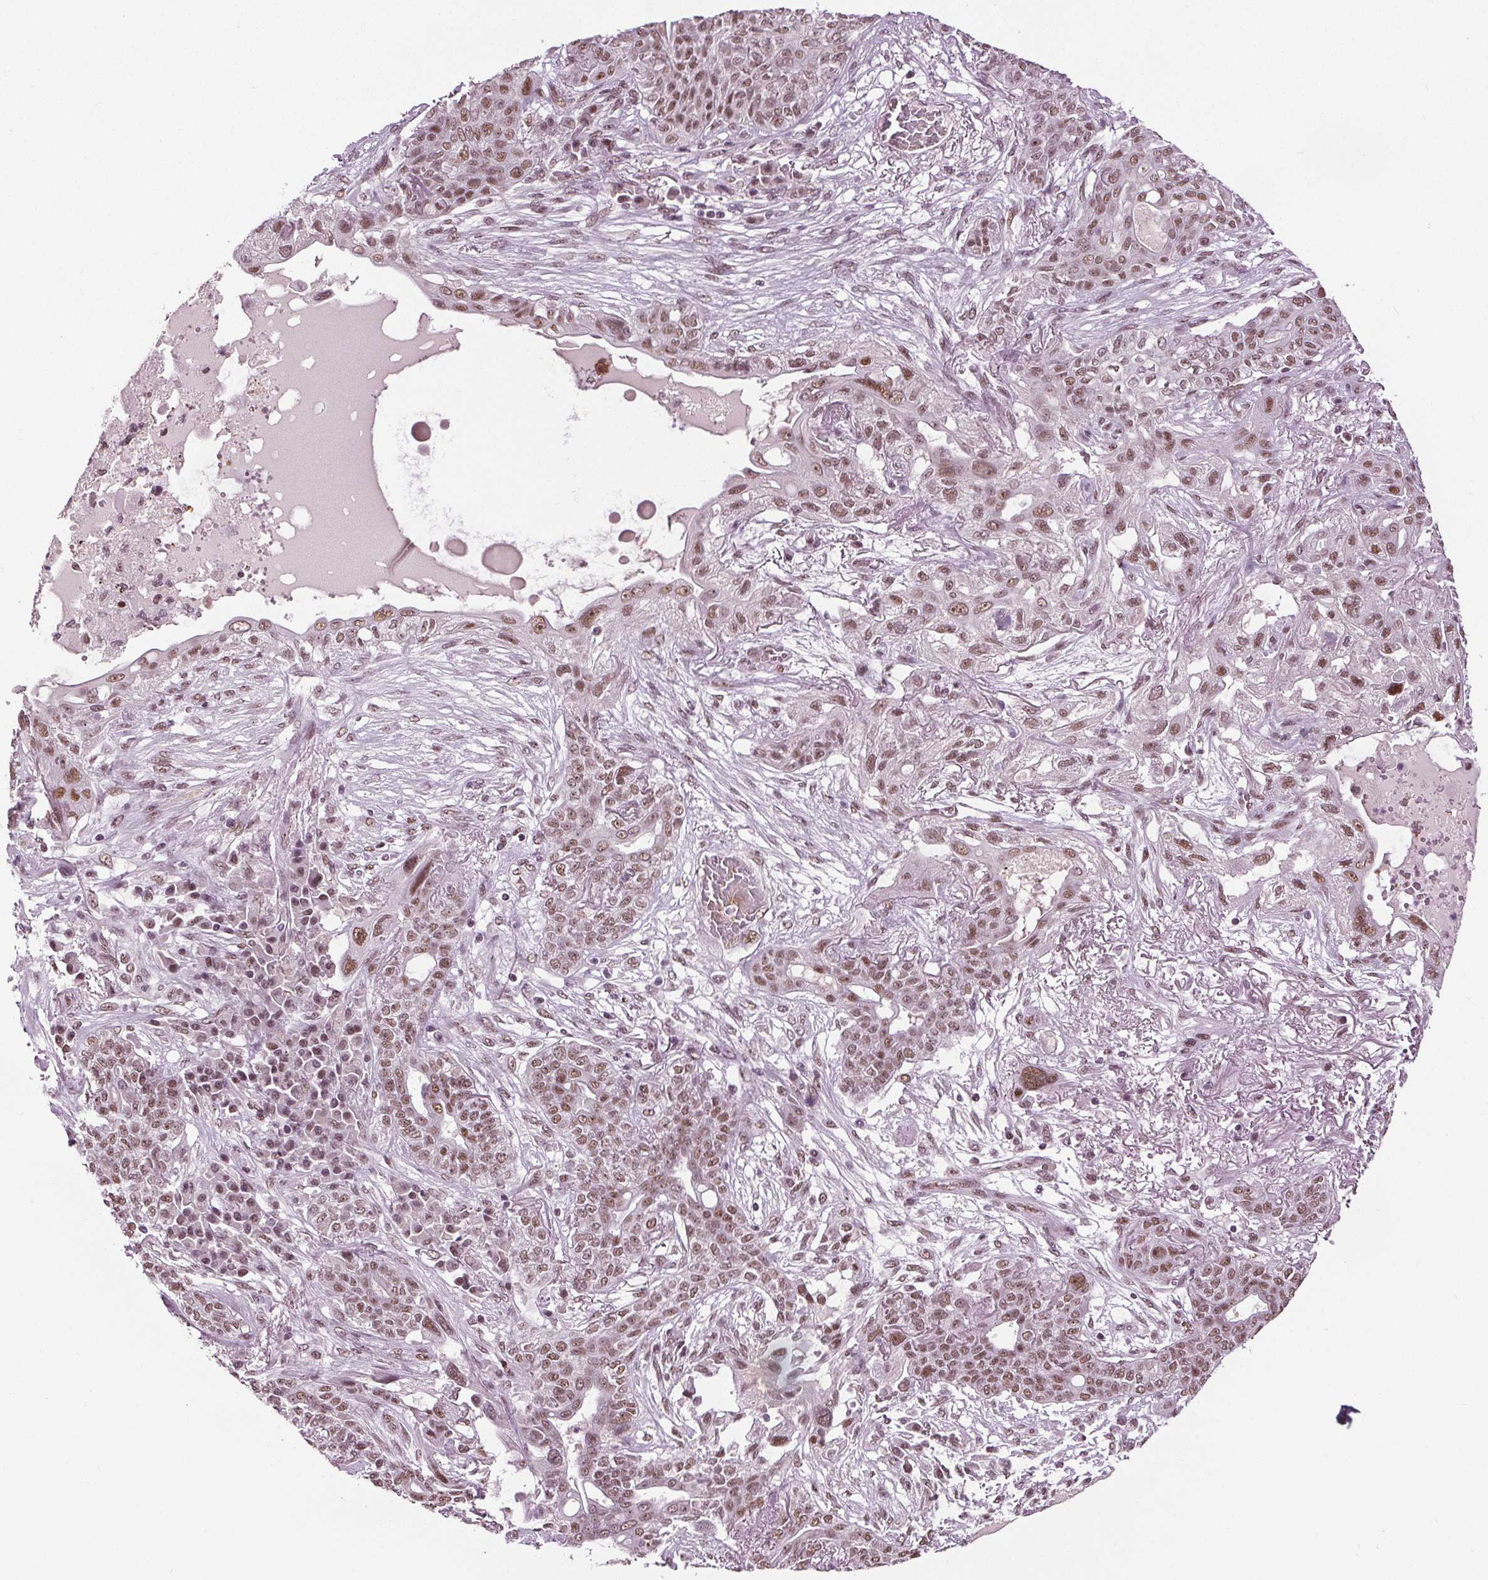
{"staining": {"intensity": "moderate", "quantity": ">75%", "location": "nuclear"}, "tissue": "lung cancer", "cell_type": "Tumor cells", "image_type": "cancer", "snomed": [{"axis": "morphology", "description": "Squamous cell carcinoma, NOS"}, {"axis": "topography", "description": "Lung"}], "caption": "Moderate nuclear staining is identified in about >75% of tumor cells in squamous cell carcinoma (lung).", "gene": "IWS1", "patient": {"sex": "female", "age": 70}}